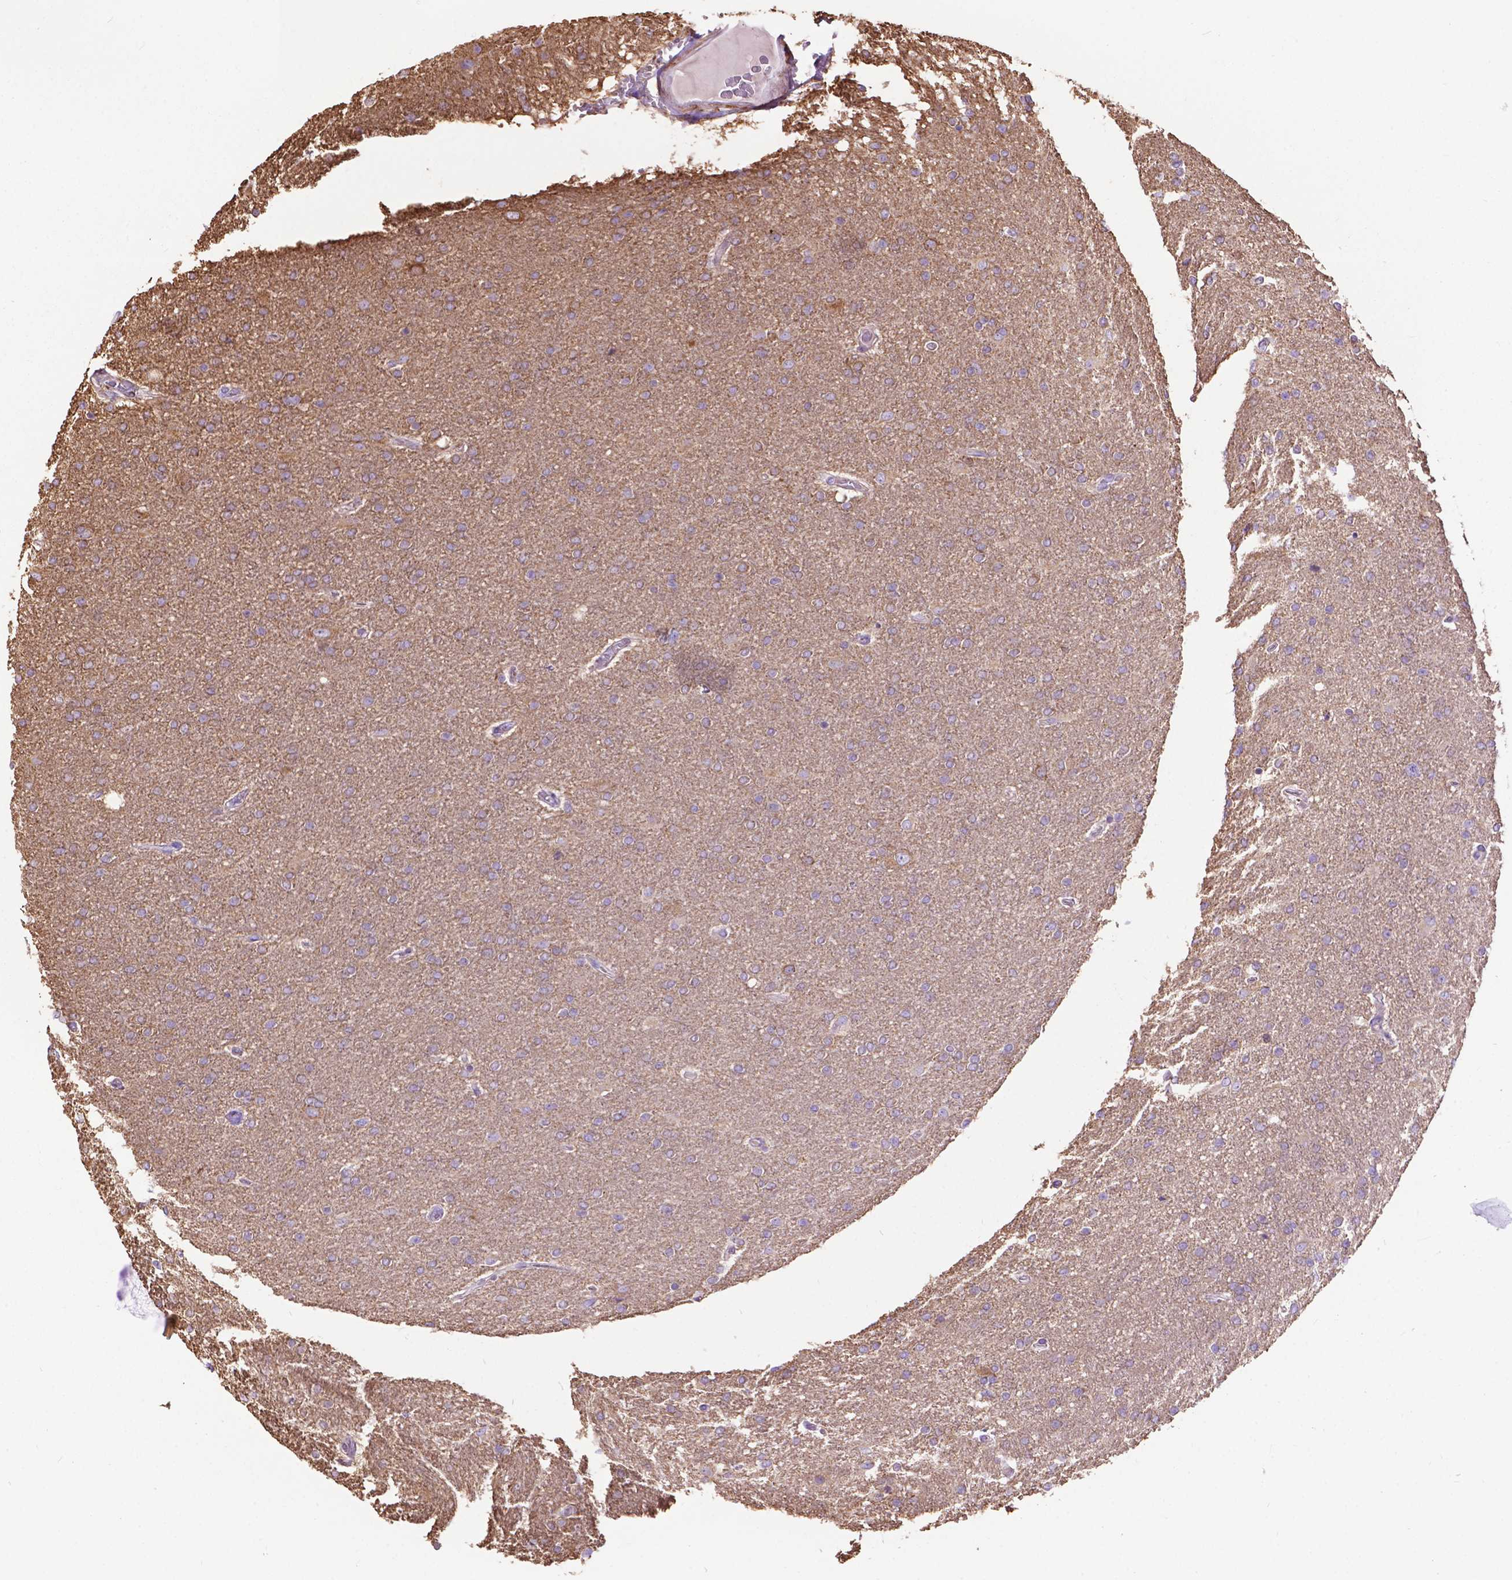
{"staining": {"intensity": "weak", "quantity": ">75%", "location": "cytoplasmic/membranous"}, "tissue": "glioma", "cell_type": "Tumor cells", "image_type": "cancer", "snomed": [{"axis": "morphology", "description": "Glioma, malignant, High grade"}, {"axis": "topography", "description": "Cerebral cortex"}], "caption": "Immunohistochemical staining of human glioma exhibits weak cytoplasmic/membranous protein expression in approximately >75% of tumor cells.", "gene": "PCDHA12", "patient": {"sex": "male", "age": 70}}